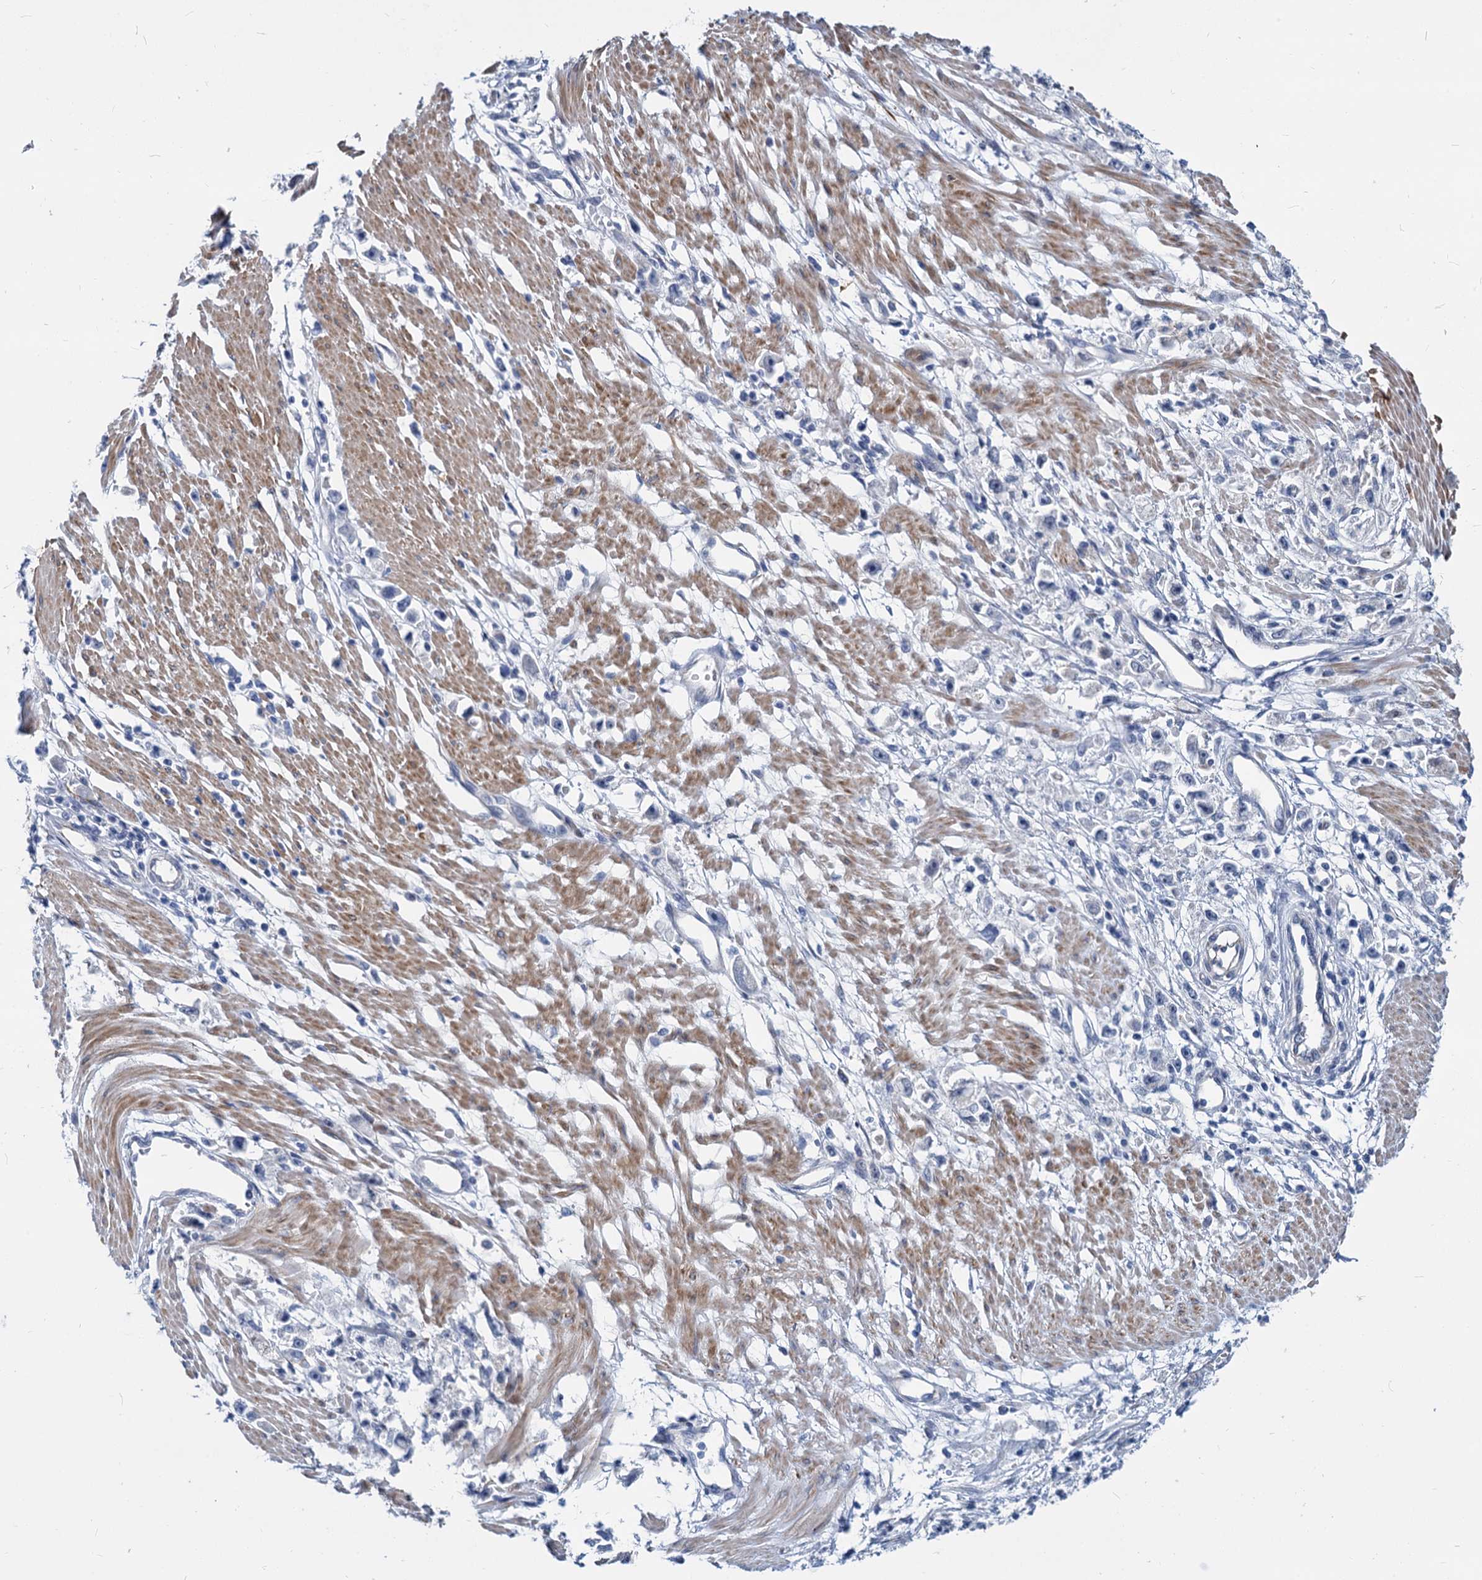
{"staining": {"intensity": "negative", "quantity": "none", "location": "none"}, "tissue": "stomach cancer", "cell_type": "Tumor cells", "image_type": "cancer", "snomed": [{"axis": "morphology", "description": "Adenocarcinoma, NOS"}, {"axis": "topography", "description": "Stomach"}], "caption": "Immunohistochemistry (IHC) histopathology image of neoplastic tissue: stomach cancer stained with DAB reveals no significant protein staining in tumor cells. (Brightfield microscopy of DAB (3,3'-diaminobenzidine) immunohistochemistry (IHC) at high magnification).", "gene": "GSTM3", "patient": {"sex": "female", "age": 59}}